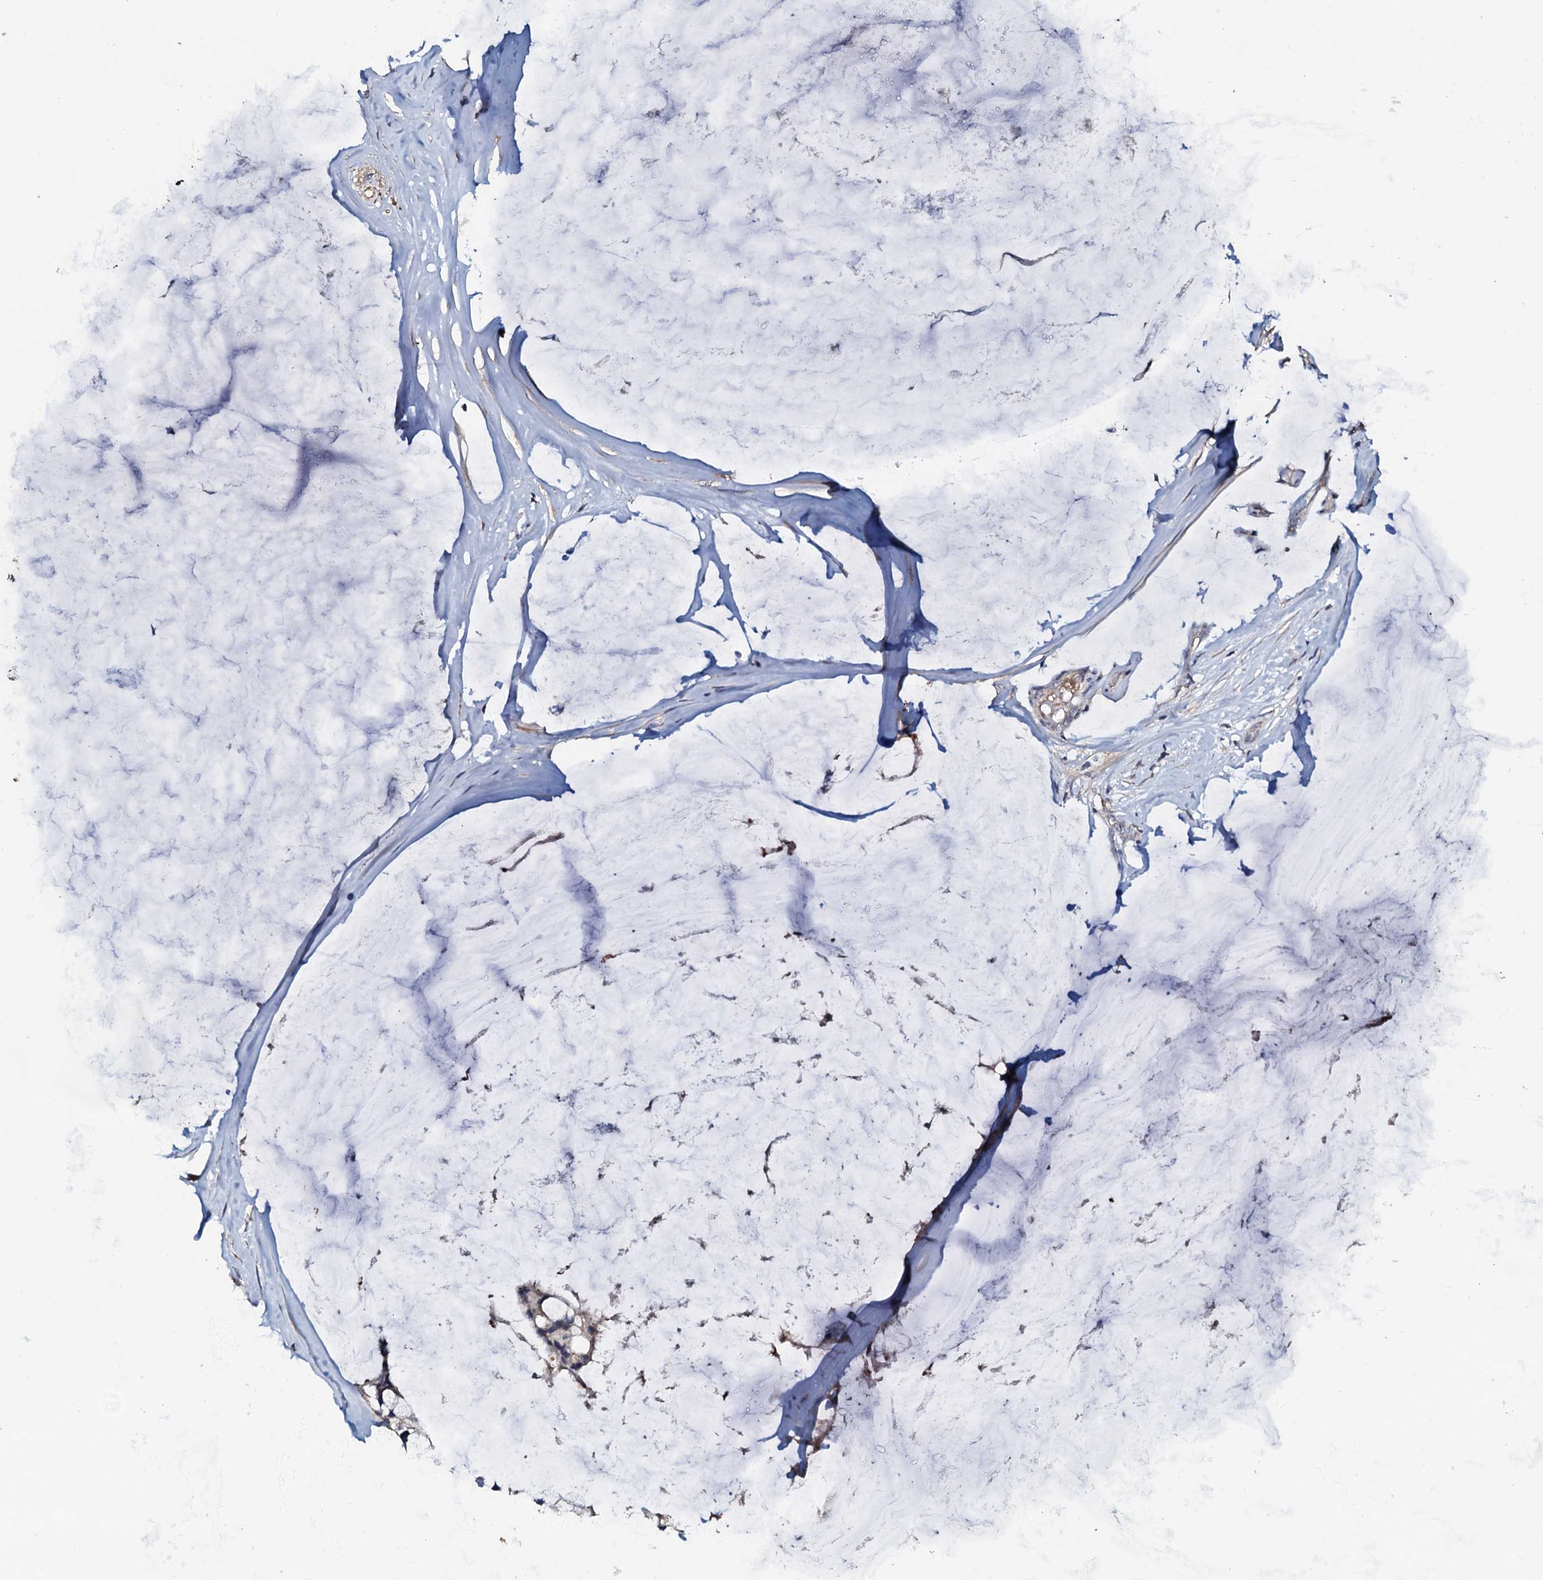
{"staining": {"intensity": "negative", "quantity": "none", "location": "none"}, "tissue": "ovarian cancer", "cell_type": "Tumor cells", "image_type": "cancer", "snomed": [{"axis": "morphology", "description": "Cystadenocarcinoma, mucinous, NOS"}, {"axis": "topography", "description": "Ovary"}], "caption": "Protein analysis of ovarian cancer reveals no significant positivity in tumor cells.", "gene": "CPNE2", "patient": {"sex": "female", "age": 39}}